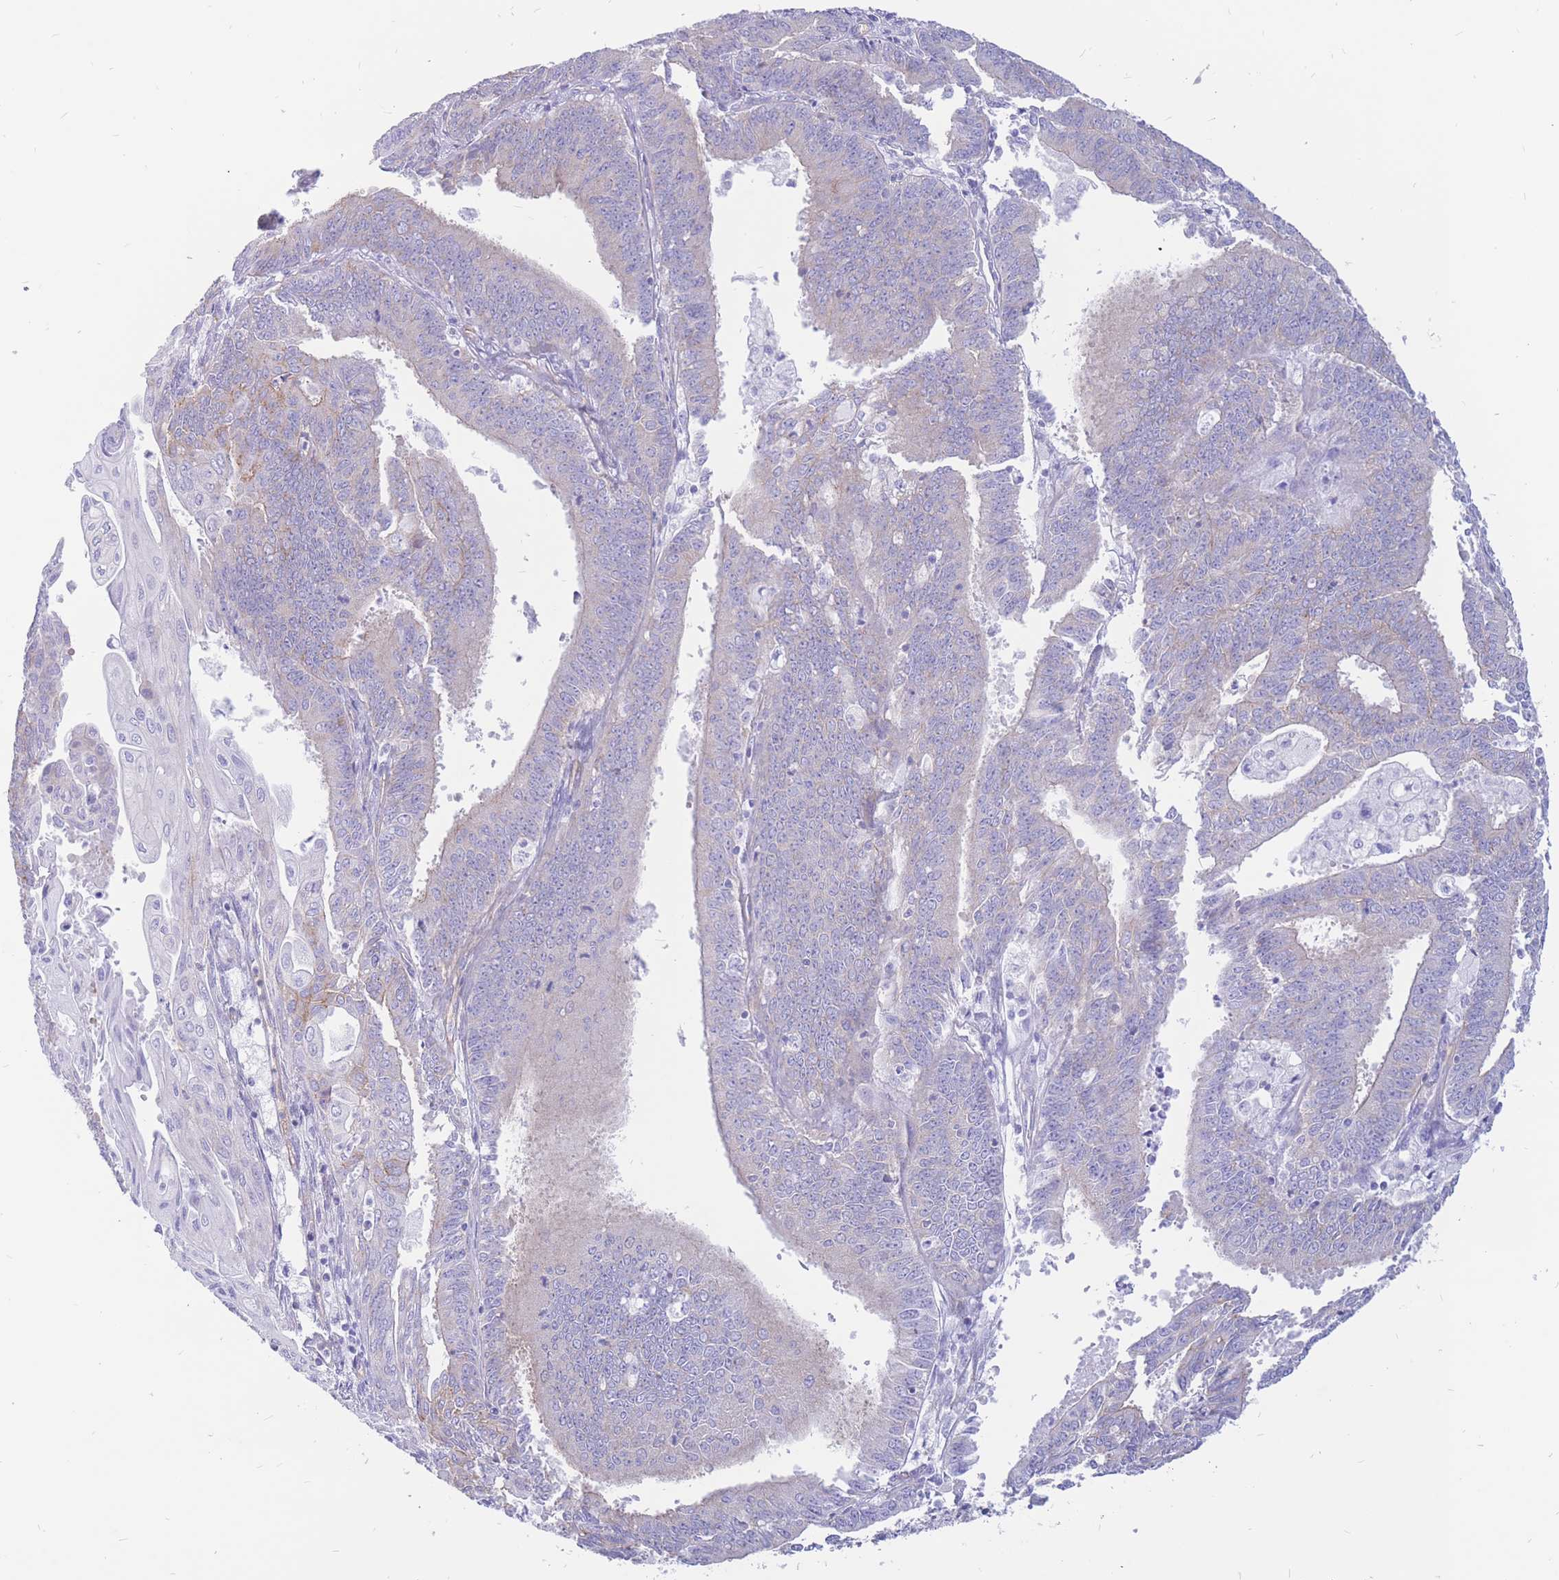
{"staining": {"intensity": "negative", "quantity": "none", "location": "none"}, "tissue": "endometrial cancer", "cell_type": "Tumor cells", "image_type": "cancer", "snomed": [{"axis": "morphology", "description": "Adenocarcinoma, NOS"}, {"axis": "topography", "description": "Endometrium"}], "caption": "Micrograph shows no significant protein positivity in tumor cells of adenocarcinoma (endometrial). (DAB (3,3'-diaminobenzidine) immunohistochemistry visualized using brightfield microscopy, high magnification).", "gene": "ADD2", "patient": {"sex": "female", "age": 73}}